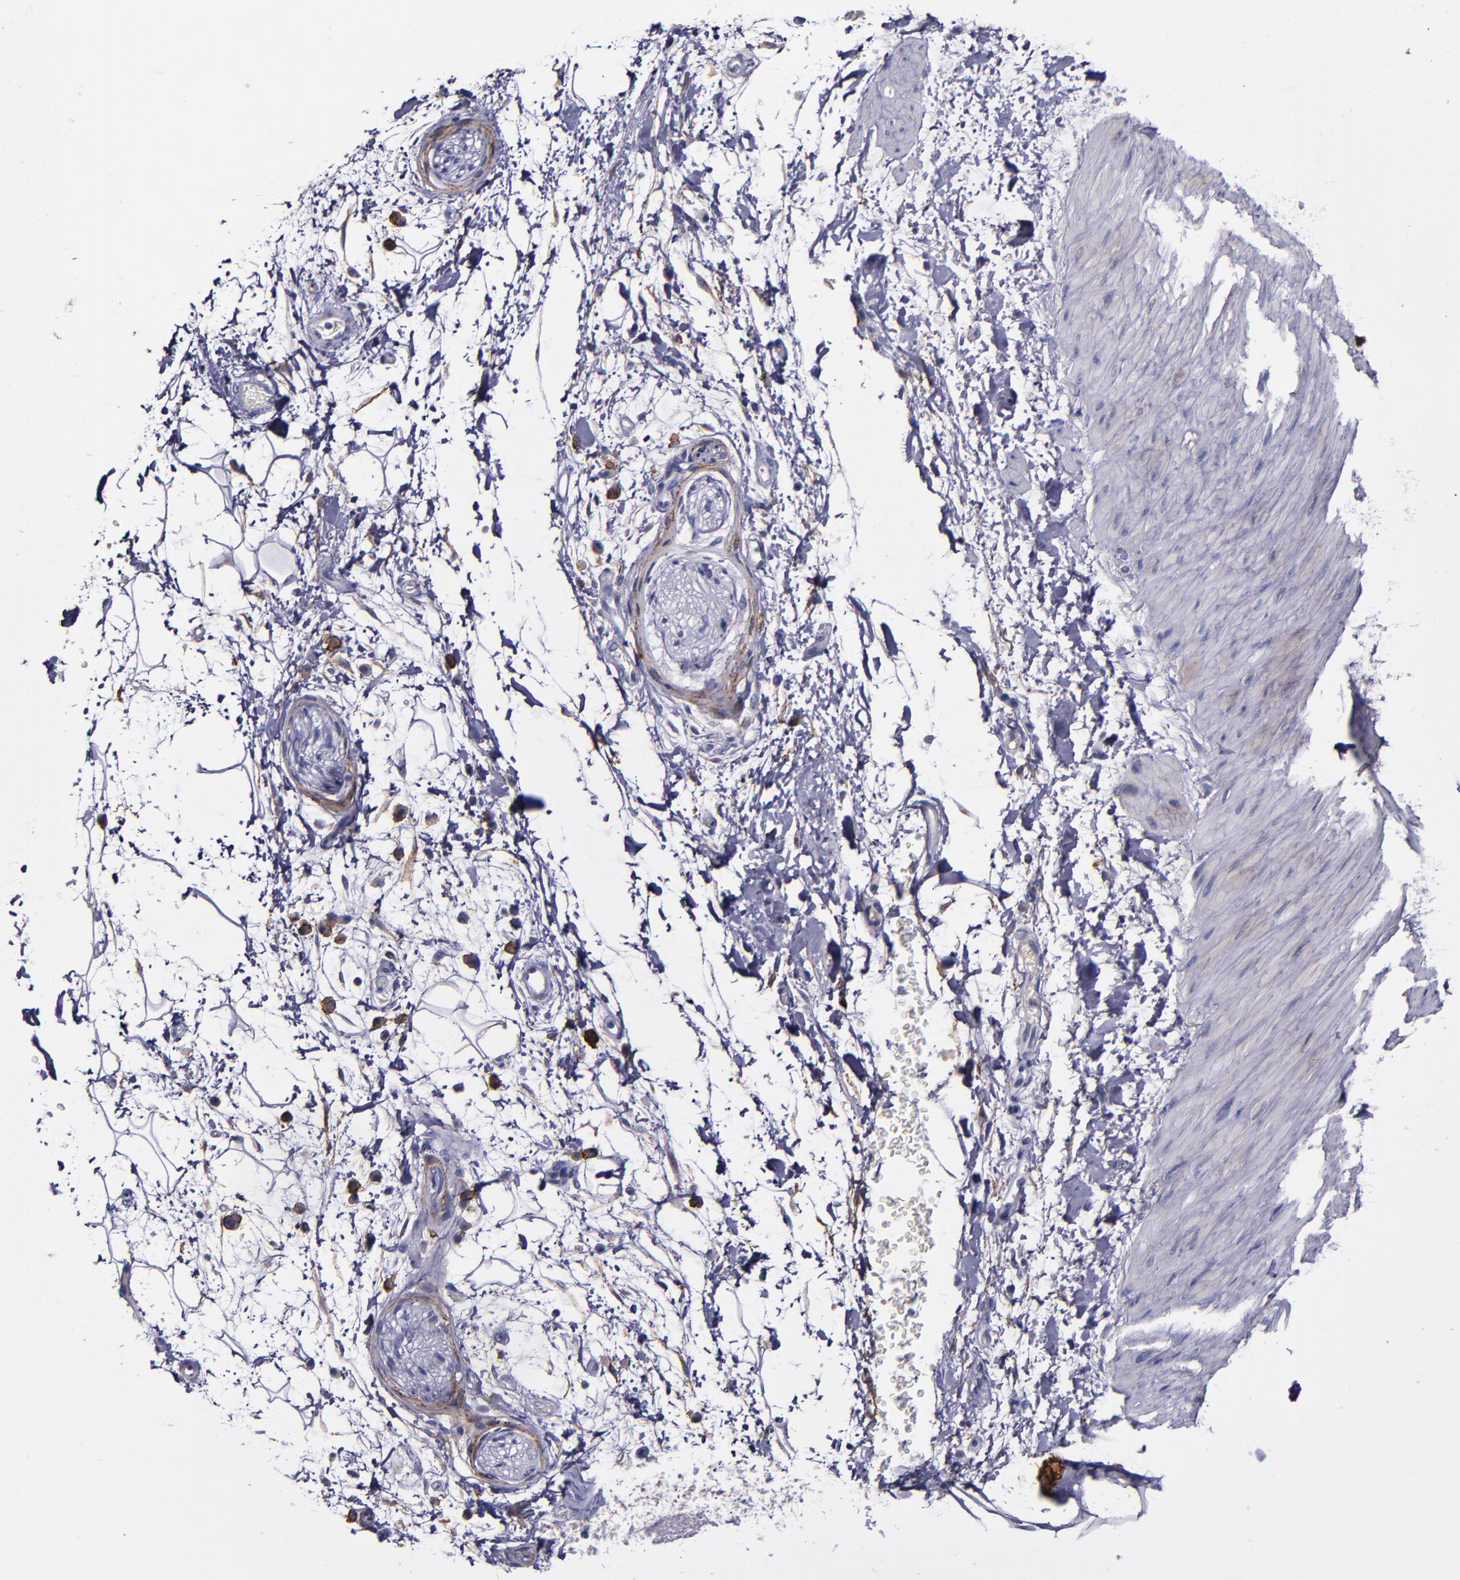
{"staining": {"intensity": "negative", "quantity": "none", "location": "none"}, "tissue": "adipose tissue", "cell_type": "Adipocytes", "image_type": "normal", "snomed": [{"axis": "morphology", "description": "Normal tissue, NOS"}, {"axis": "topography", "description": "Soft tissue"}], "caption": "Protein analysis of benign adipose tissue shows no significant expression in adipocytes.", "gene": "MFGE8", "patient": {"sex": "male", "age": 72}}